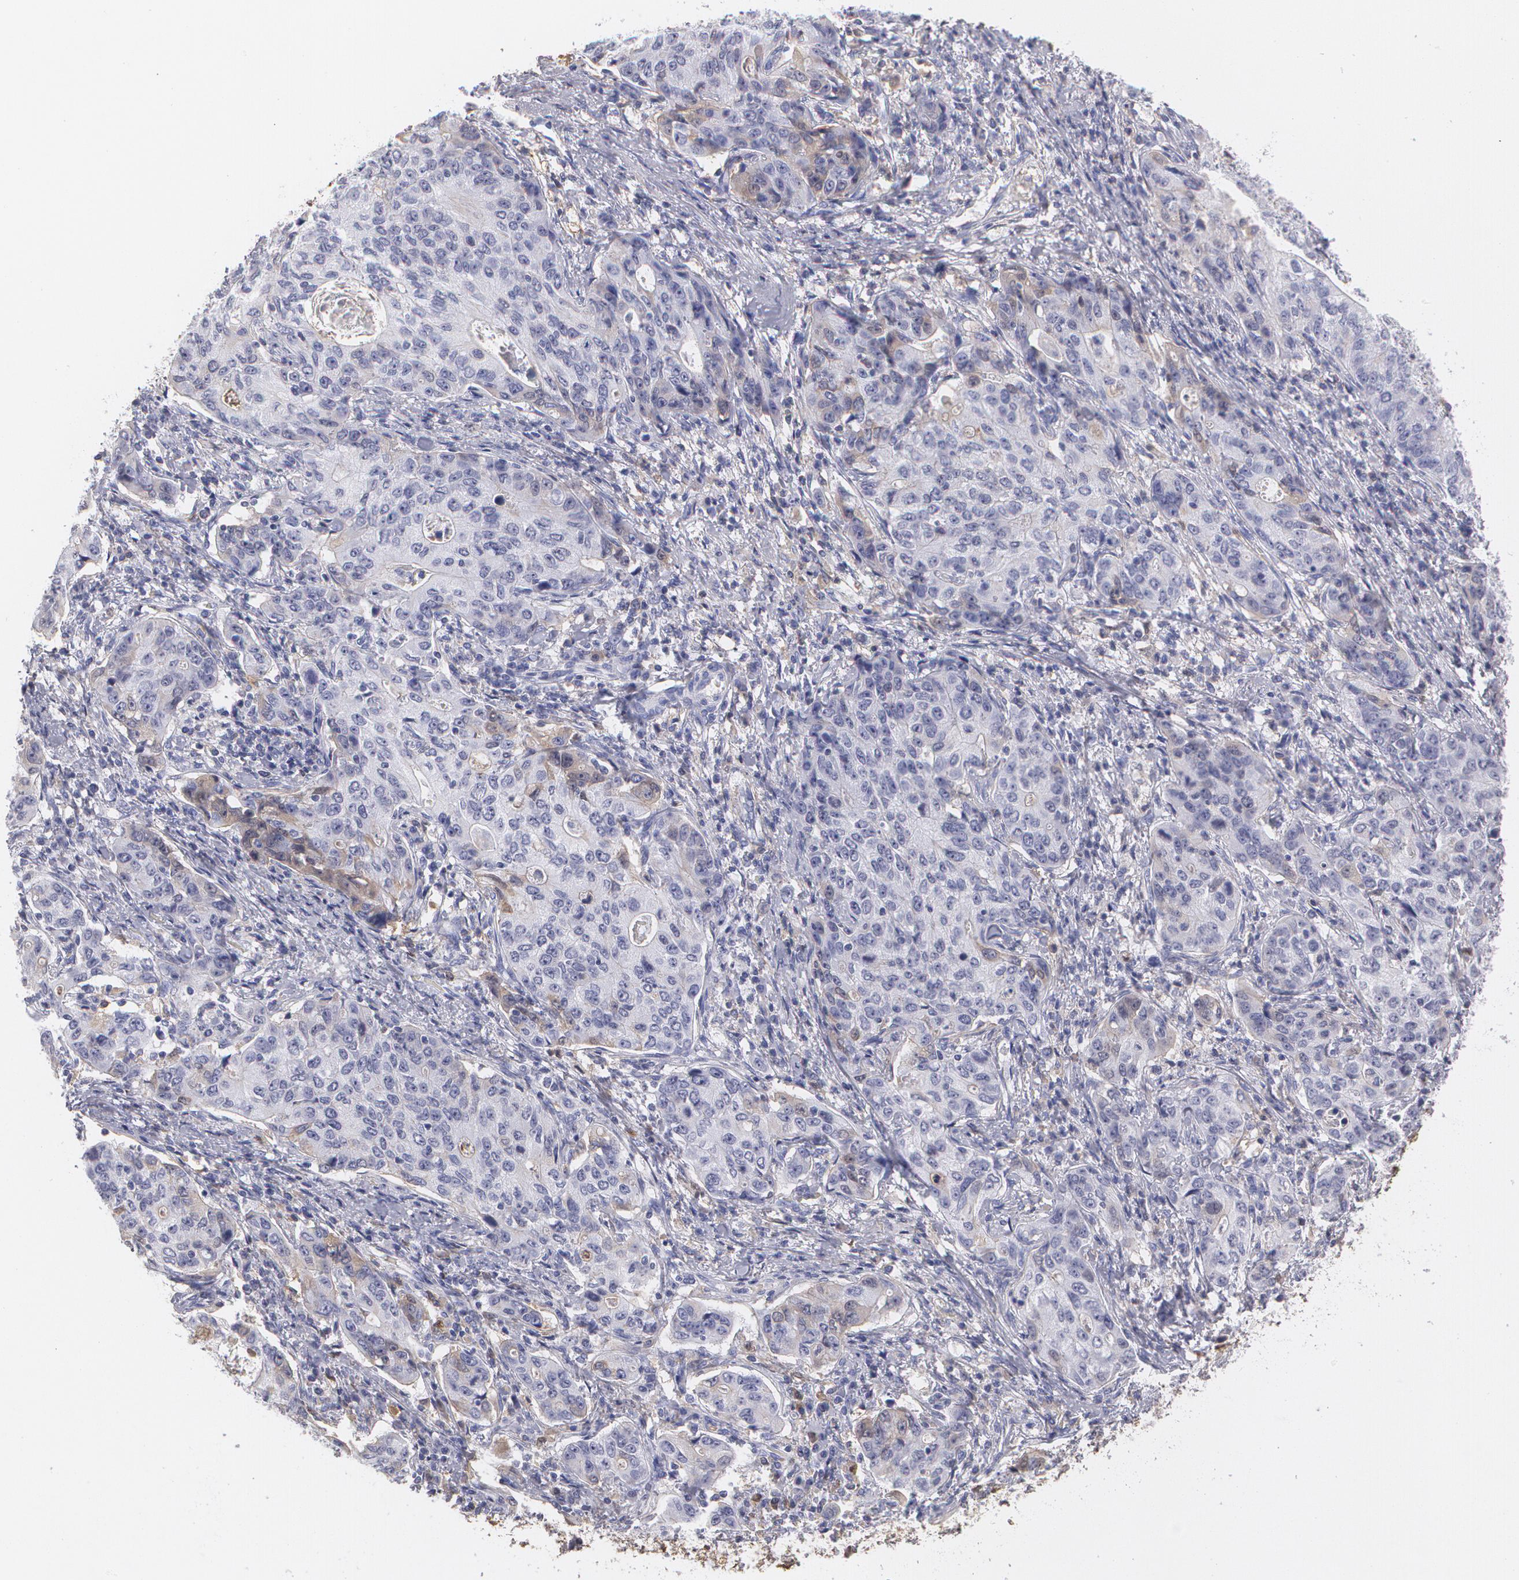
{"staining": {"intensity": "weak", "quantity": "<25%", "location": "cytoplasmic/membranous"}, "tissue": "stomach cancer", "cell_type": "Tumor cells", "image_type": "cancer", "snomed": [{"axis": "morphology", "description": "Adenocarcinoma, NOS"}, {"axis": "topography", "description": "Esophagus"}, {"axis": "topography", "description": "Stomach"}], "caption": "Immunohistochemistry (IHC) of human stomach cancer (adenocarcinoma) exhibits no expression in tumor cells. (Brightfield microscopy of DAB (3,3'-diaminobenzidine) immunohistochemistry (IHC) at high magnification).", "gene": "SERPINA1", "patient": {"sex": "male", "age": 74}}